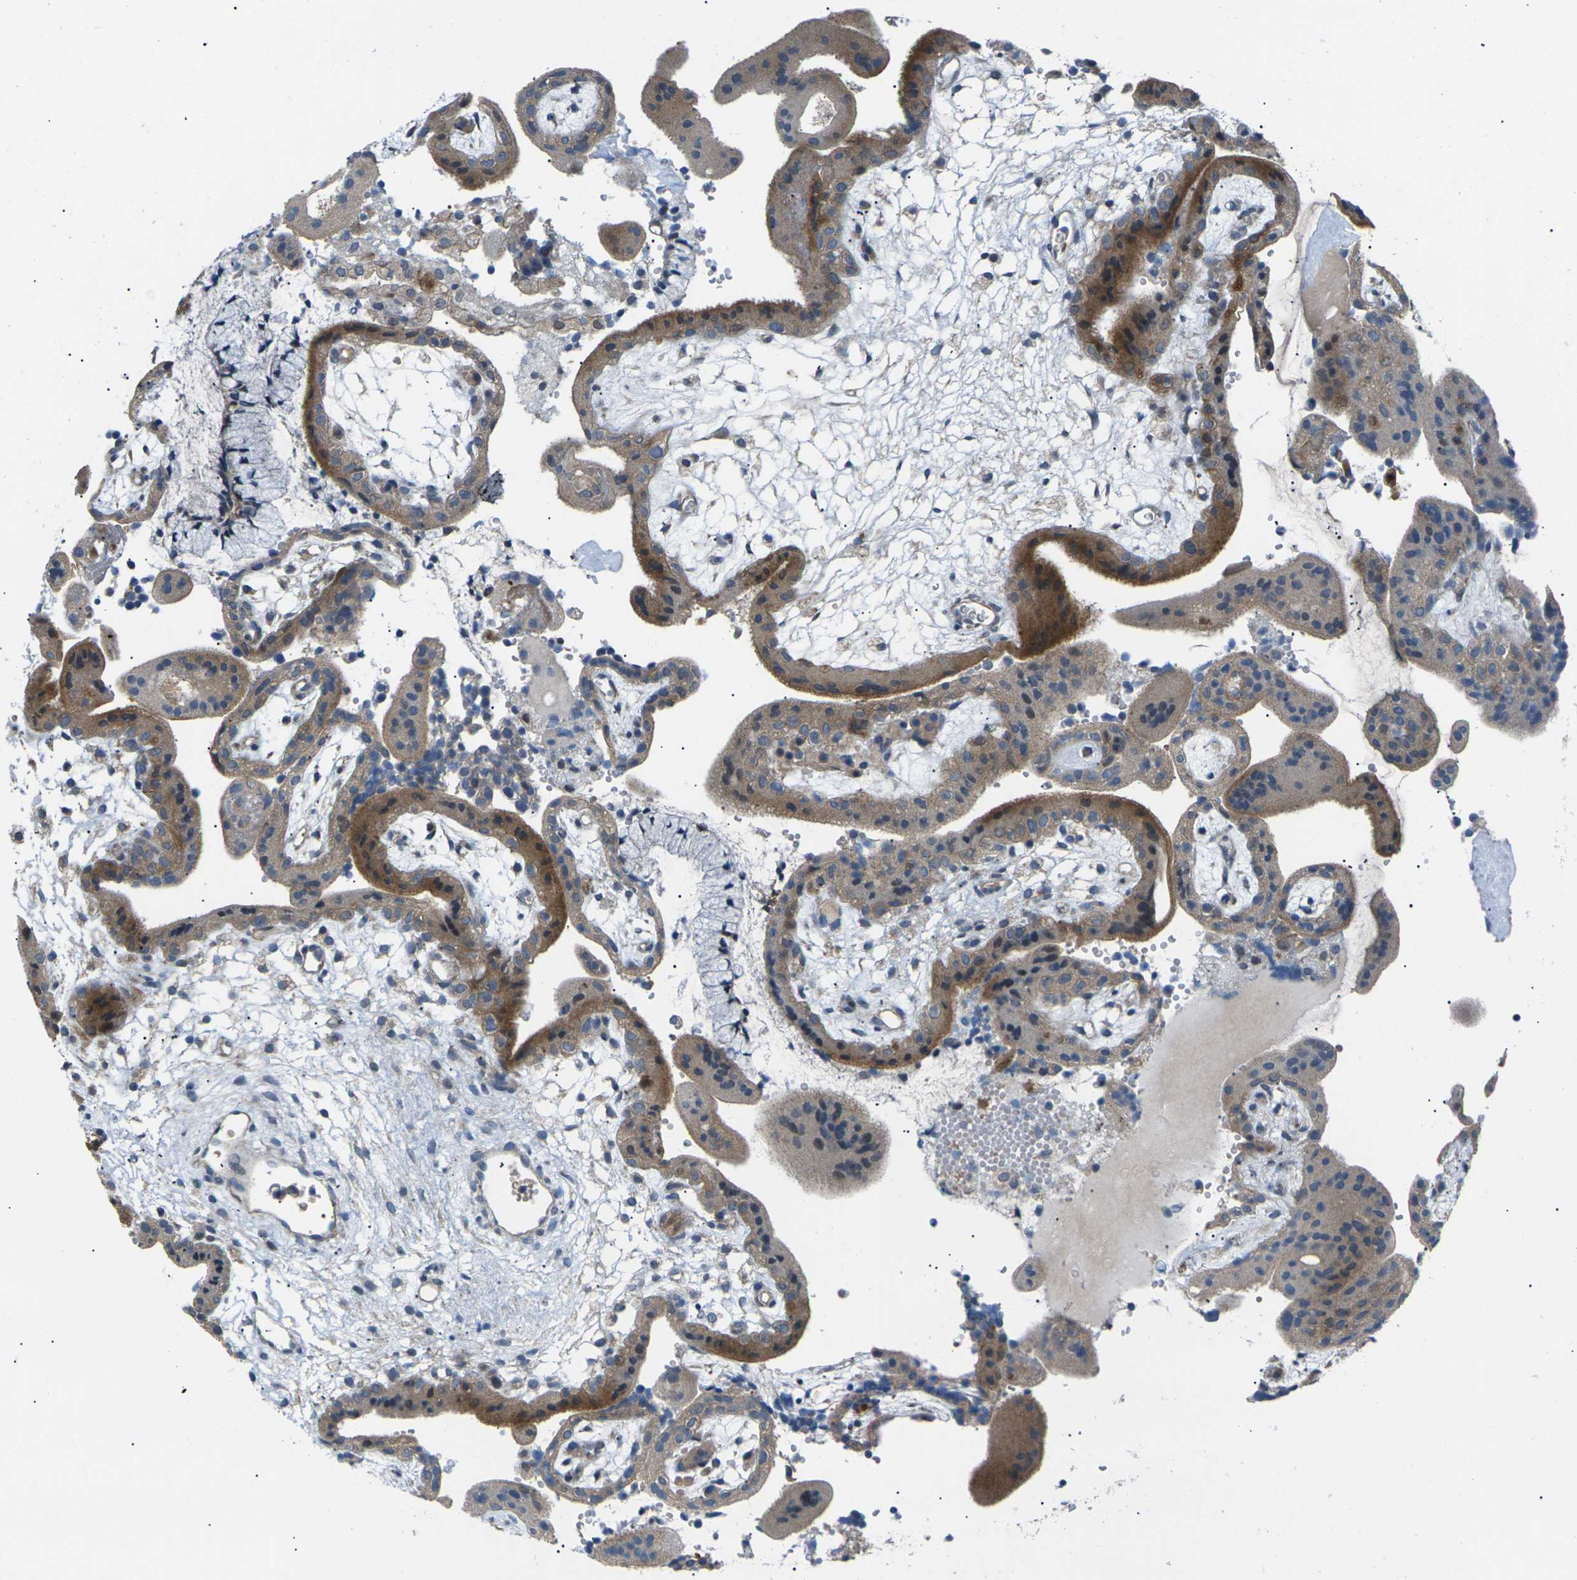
{"staining": {"intensity": "moderate", "quantity": ">75%", "location": "cytoplasmic/membranous"}, "tissue": "placenta", "cell_type": "Trophoblastic cells", "image_type": "normal", "snomed": [{"axis": "morphology", "description": "Normal tissue, NOS"}, {"axis": "topography", "description": "Placenta"}], "caption": "Human placenta stained for a protein (brown) displays moderate cytoplasmic/membranous positive positivity in about >75% of trophoblastic cells.", "gene": "RPS6KA3", "patient": {"sex": "female", "age": 18}}